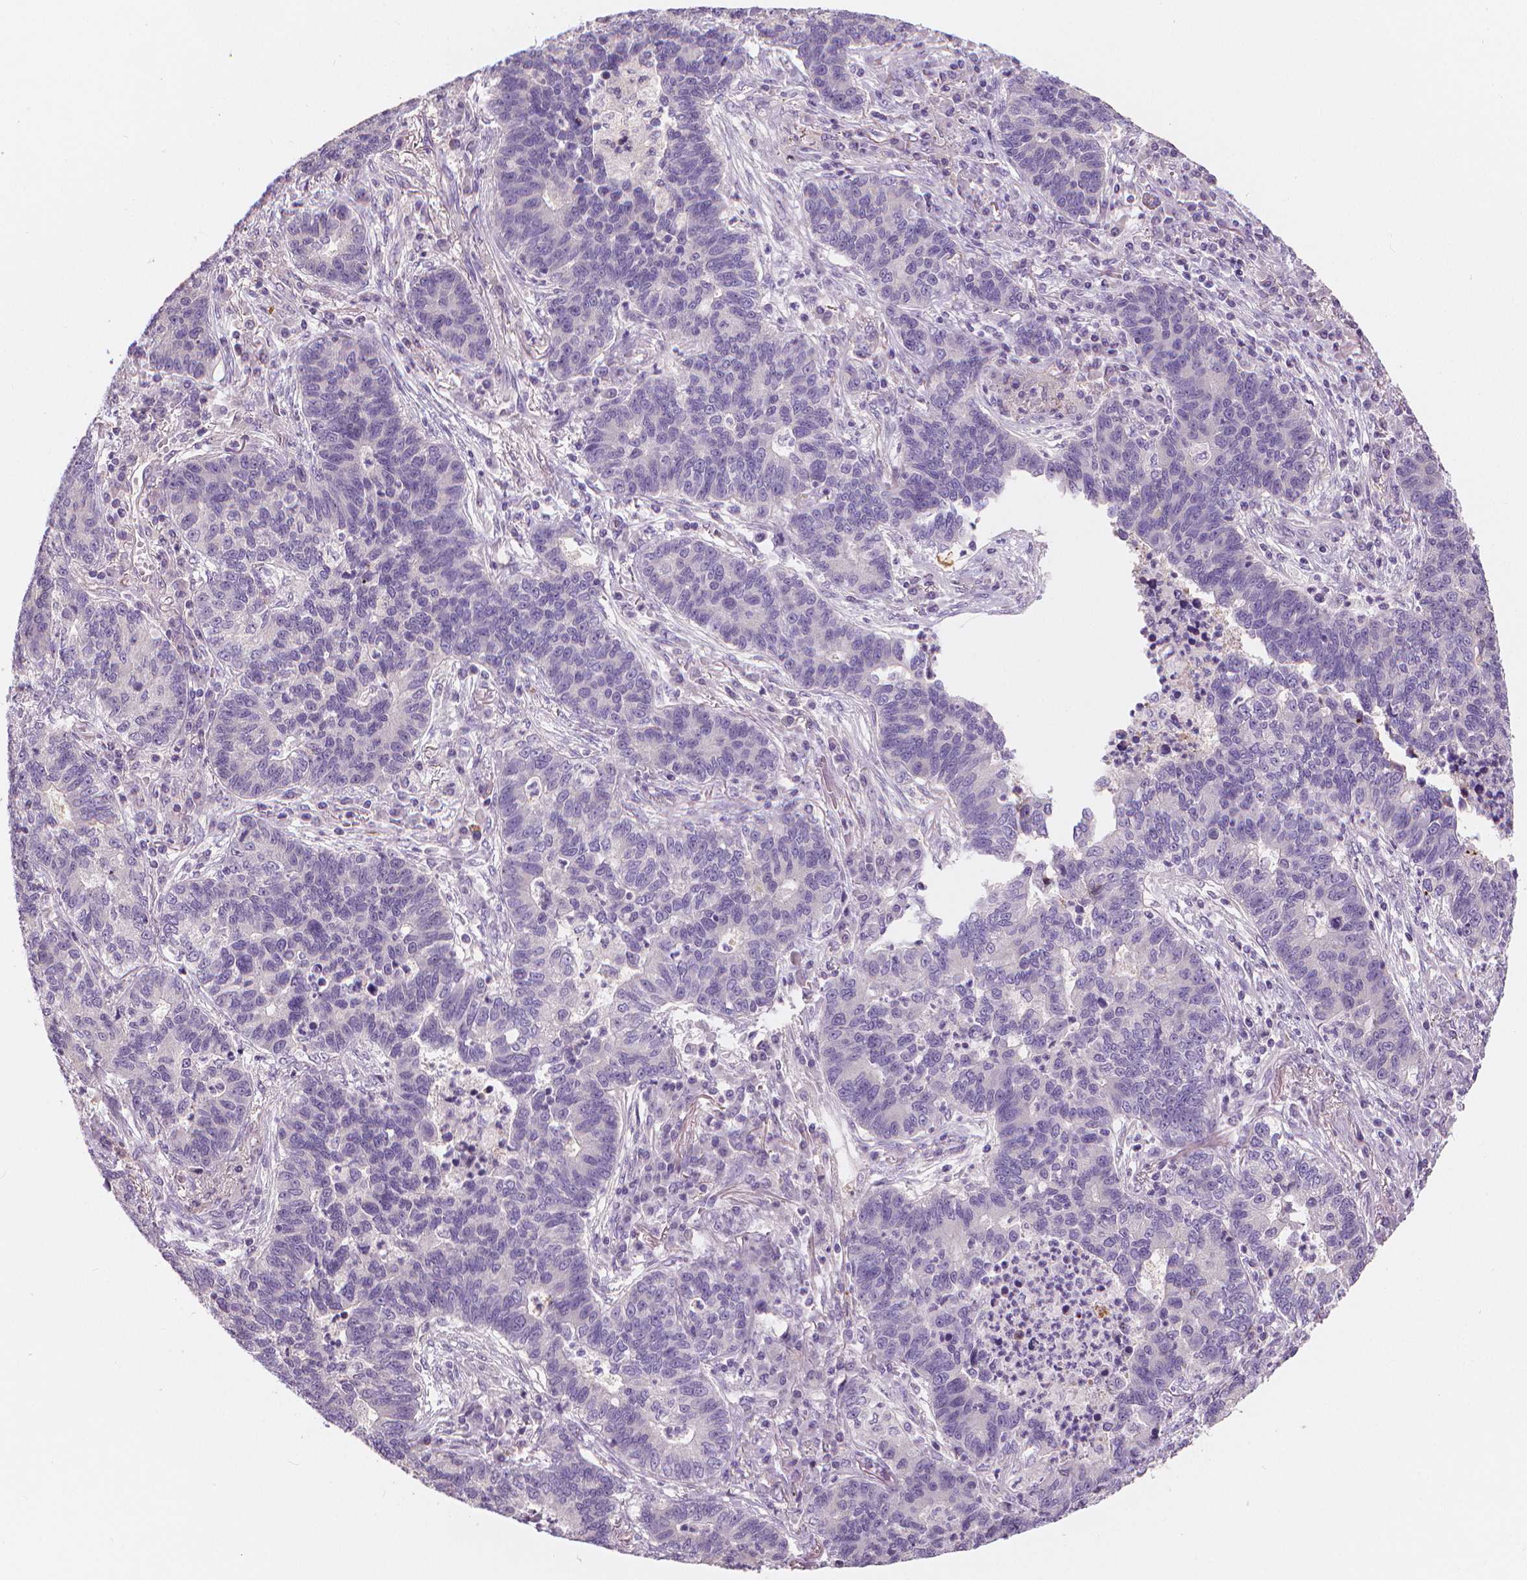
{"staining": {"intensity": "negative", "quantity": "none", "location": "none"}, "tissue": "lung cancer", "cell_type": "Tumor cells", "image_type": "cancer", "snomed": [{"axis": "morphology", "description": "Adenocarcinoma, NOS"}, {"axis": "topography", "description": "Lung"}], "caption": "Immunohistochemistry histopathology image of human lung adenocarcinoma stained for a protein (brown), which demonstrates no positivity in tumor cells.", "gene": "APOA4", "patient": {"sex": "female", "age": 57}}